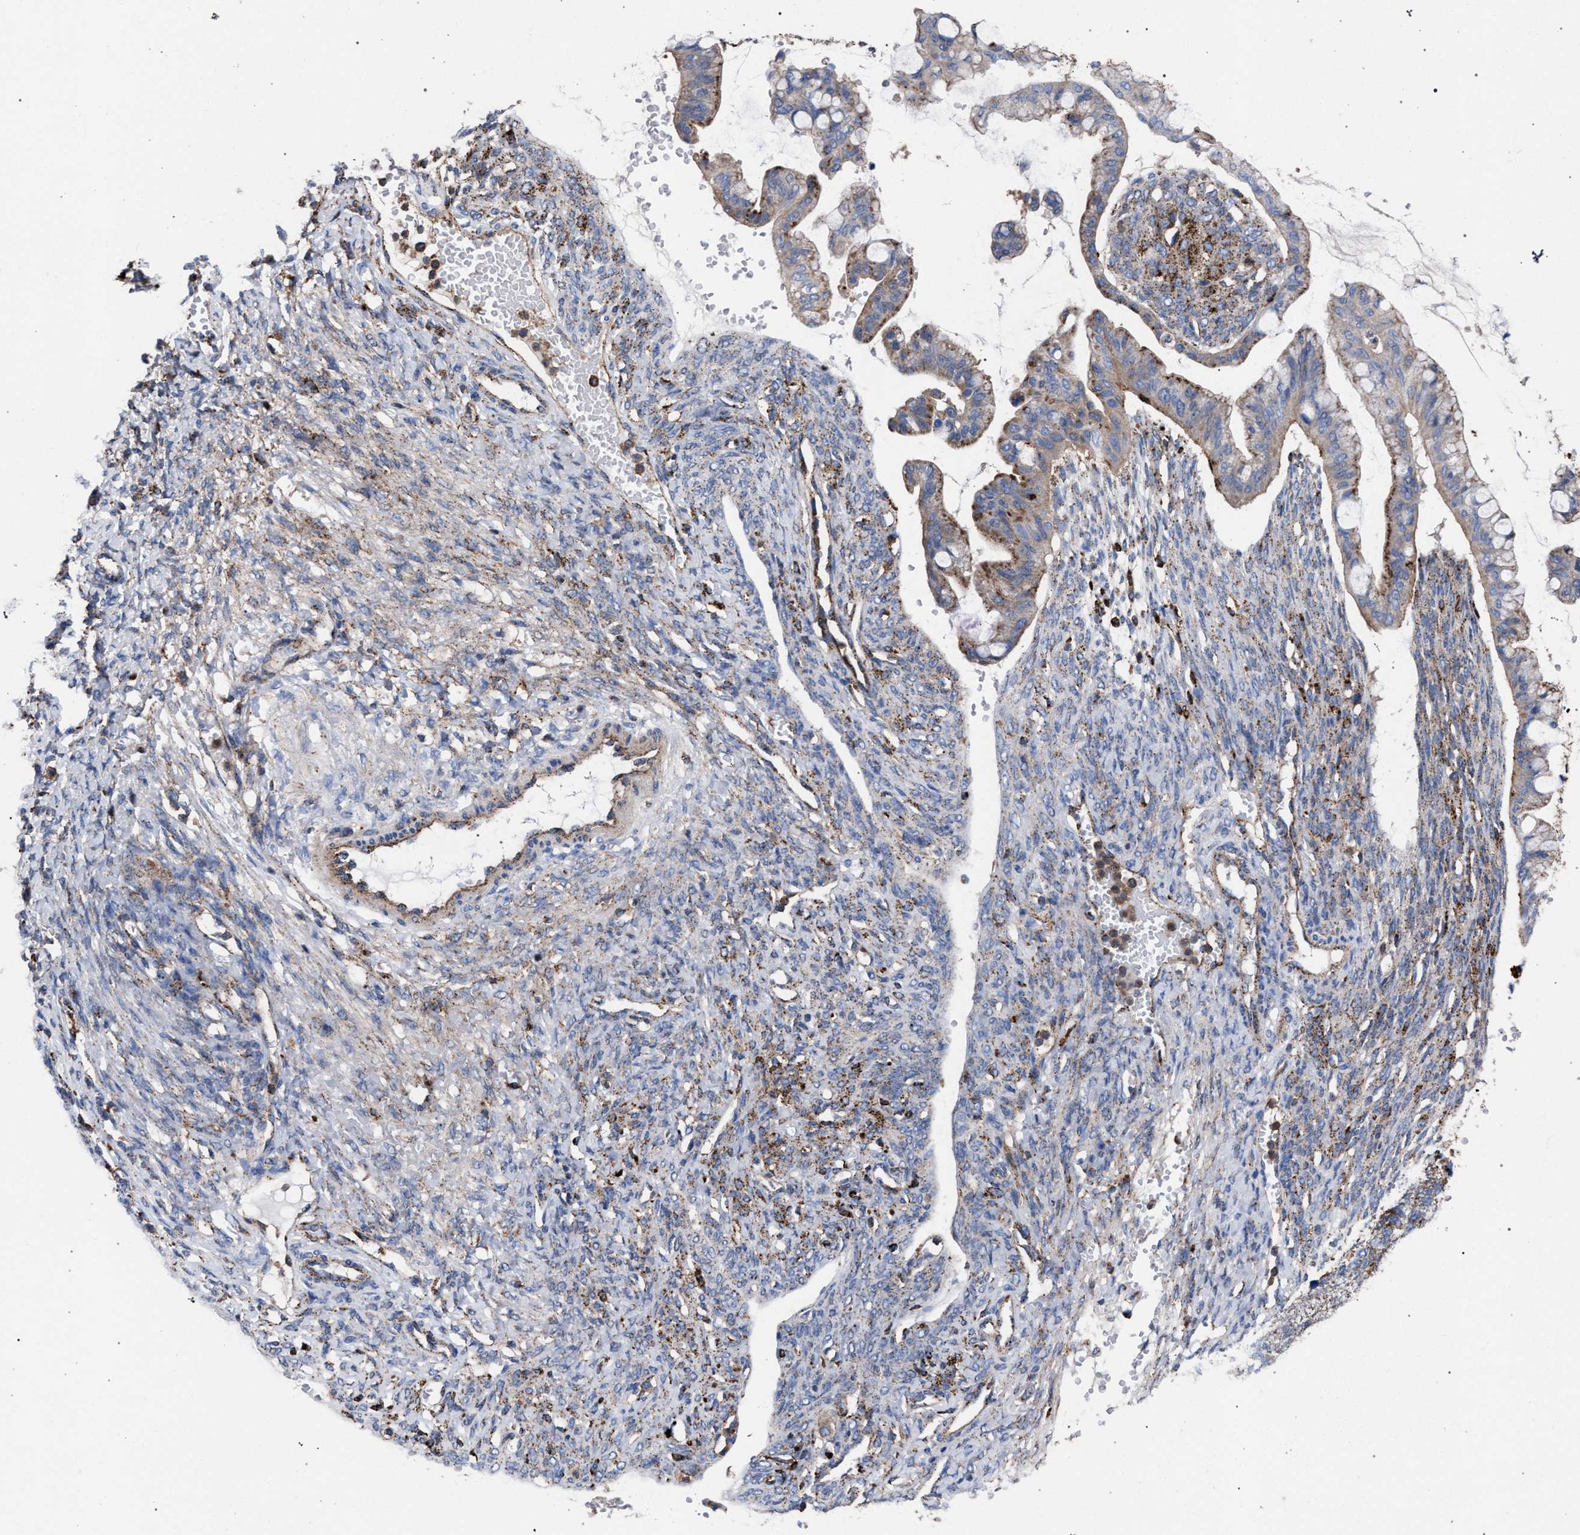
{"staining": {"intensity": "moderate", "quantity": "<25%", "location": "cytoplasmic/membranous"}, "tissue": "ovarian cancer", "cell_type": "Tumor cells", "image_type": "cancer", "snomed": [{"axis": "morphology", "description": "Cystadenocarcinoma, mucinous, NOS"}, {"axis": "topography", "description": "Ovary"}], "caption": "IHC staining of ovarian cancer (mucinous cystadenocarcinoma), which displays low levels of moderate cytoplasmic/membranous staining in about <25% of tumor cells indicating moderate cytoplasmic/membranous protein expression. The staining was performed using DAB (3,3'-diaminobenzidine) (brown) for protein detection and nuclei were counterstained in hematoxylin (blue).", "gene": "PPT1", "patient": {"sex": "female", "age": 73}}